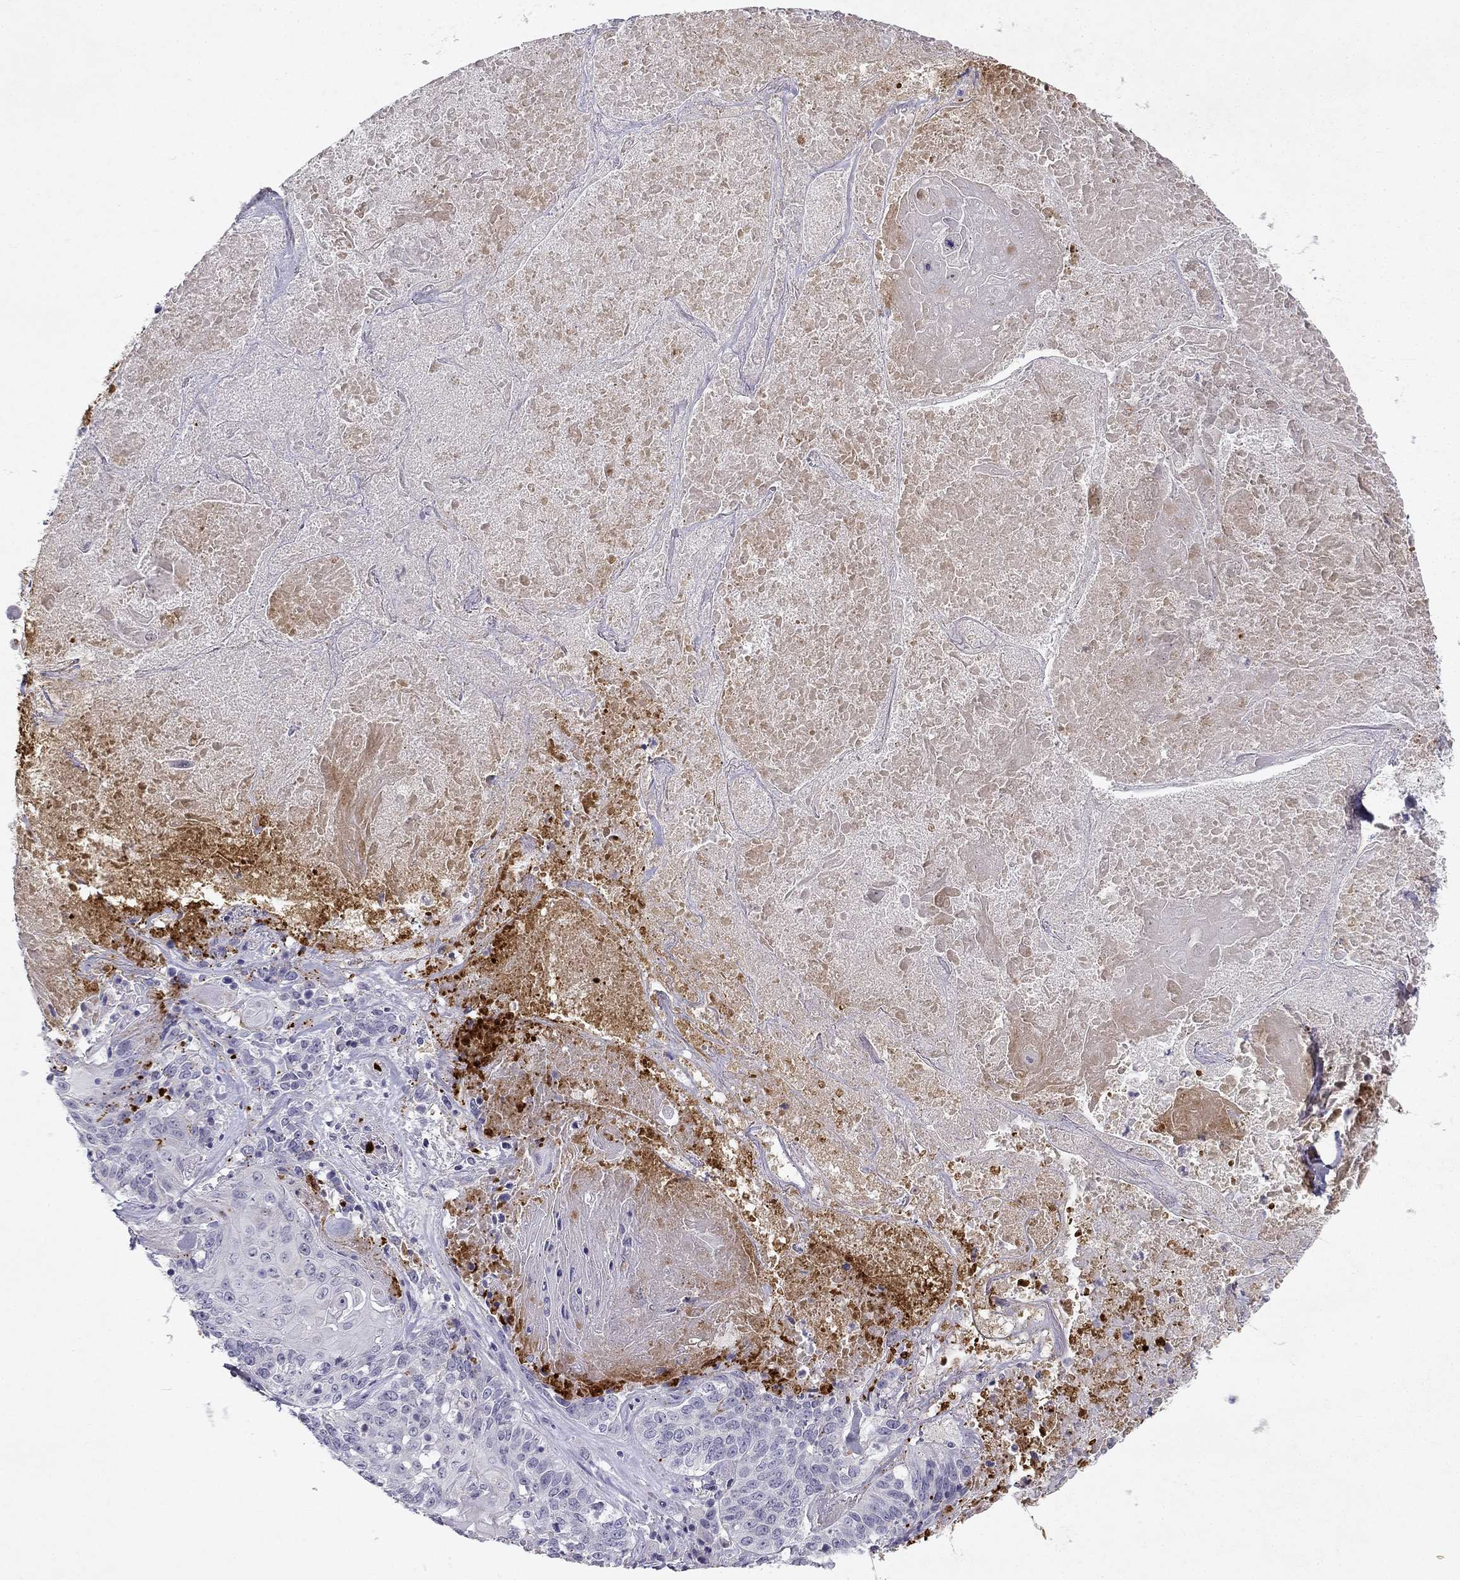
{"staining": {"intensity": "negative", "quantity": "none", "location": "none"}, "tissue": "lung cancer", "cell_type": "Tumor cells", "image_type": "cancer", "snomed": [{"axis": "morphology", "description": "Squamous cell carcinoma, NOS"}, {"axis": "topography", "description": "Lung"}], "caption": "The micrograph shows no significant expression in tumor cells of squamous cell carcinoma (lung).", "gene": "SLC6A4", "patient": {"sex": "male", "age": 64}}